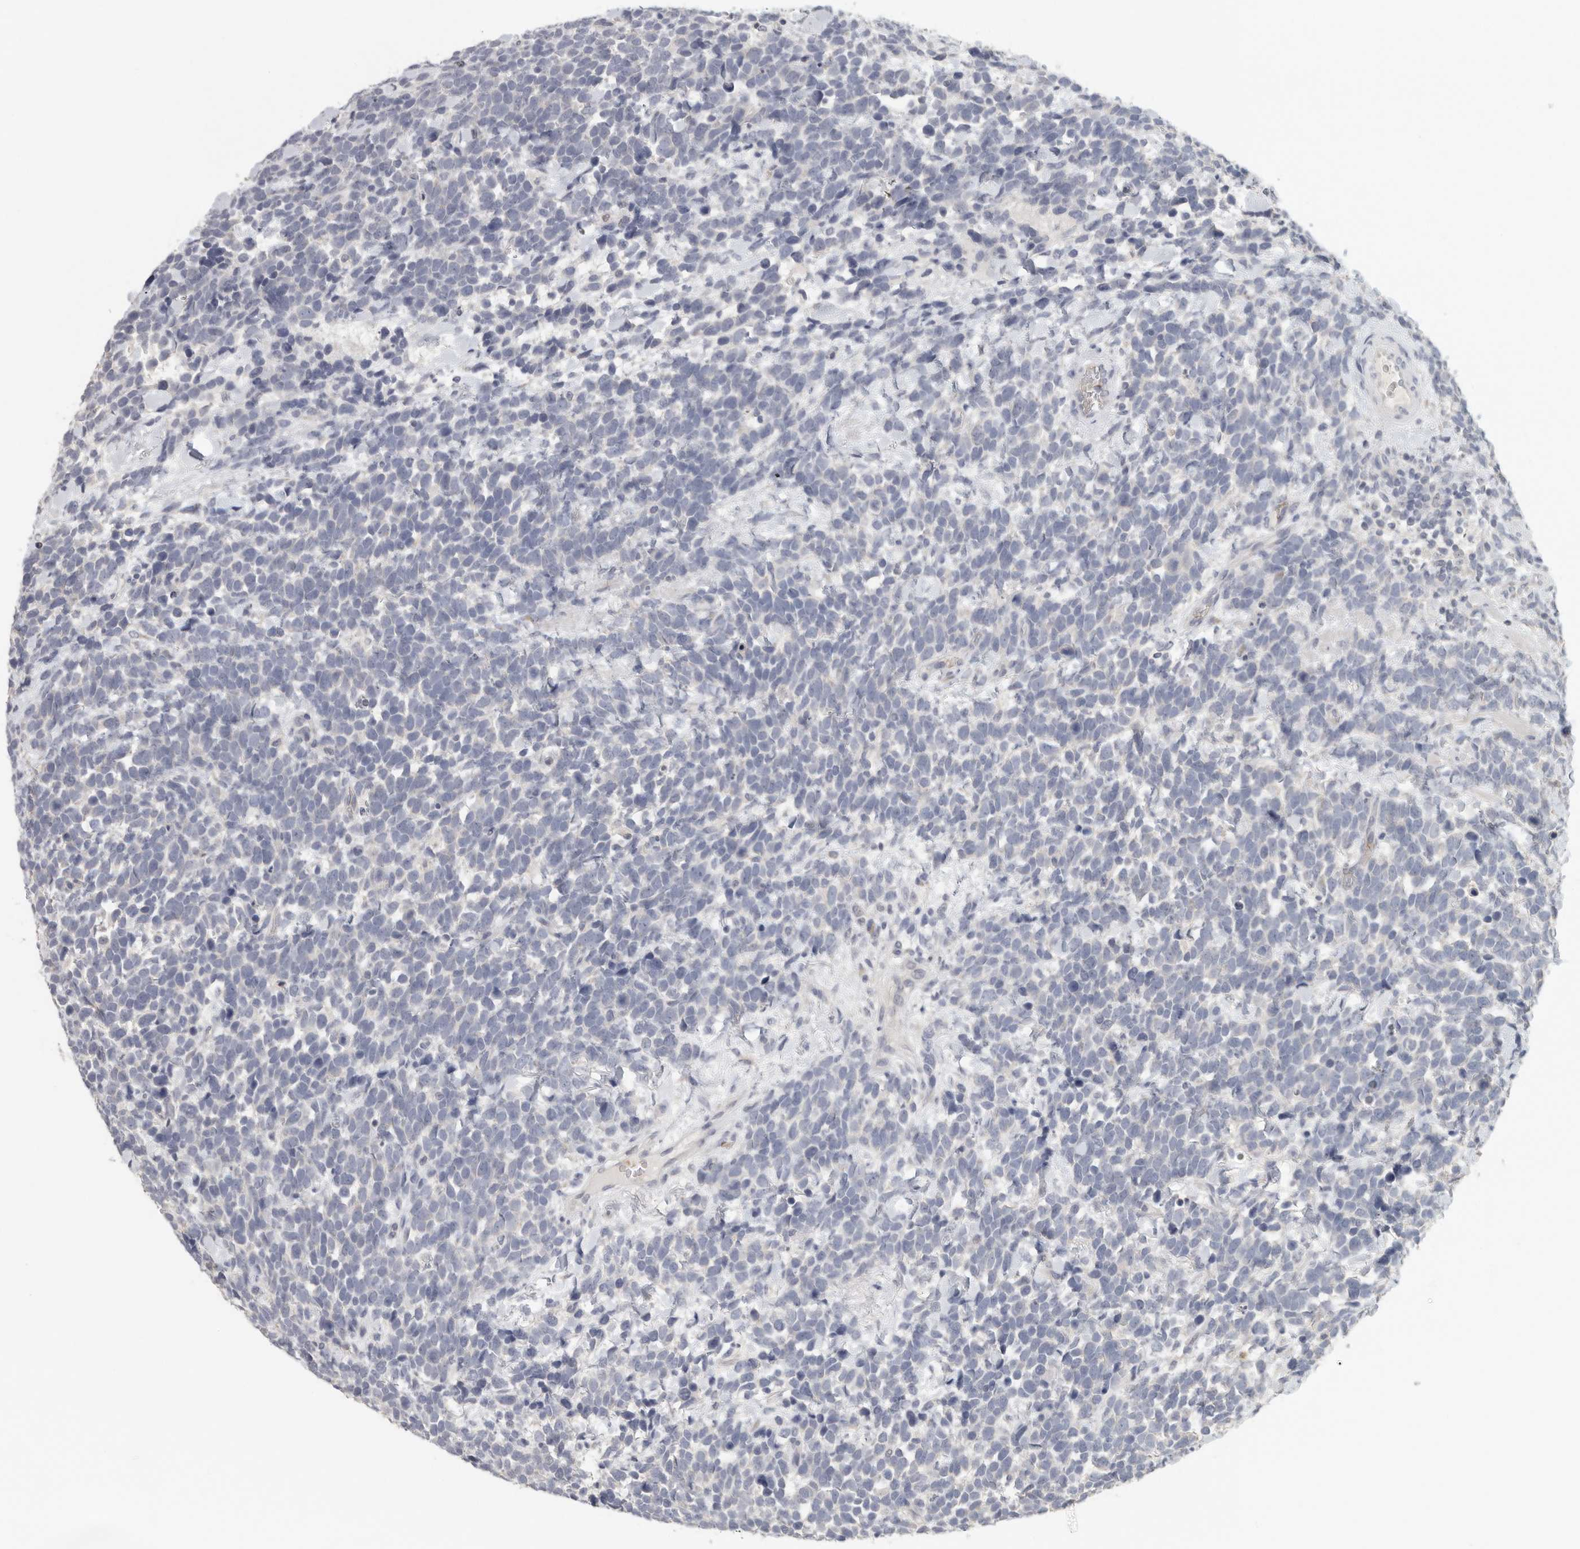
{"staining": {"intensity": "negative", "quantity": "none", "location": "none"}, "tissue": "urothelial cancer", "cell_type": "Tumor cells", "image_type": "cancer", "snomed": [{"axis": "morphology", "description": "Urothelial carcinoma, High grade"}, {"axis": "topography", "description": "Urinary bladder"}], "caption": "DAB immunohistochemical staining of human urothelial cancer displays no significant positivity in tumor cells.", "gene": "DNAJC11", "patient": {"sex": "female", "age": 82}}